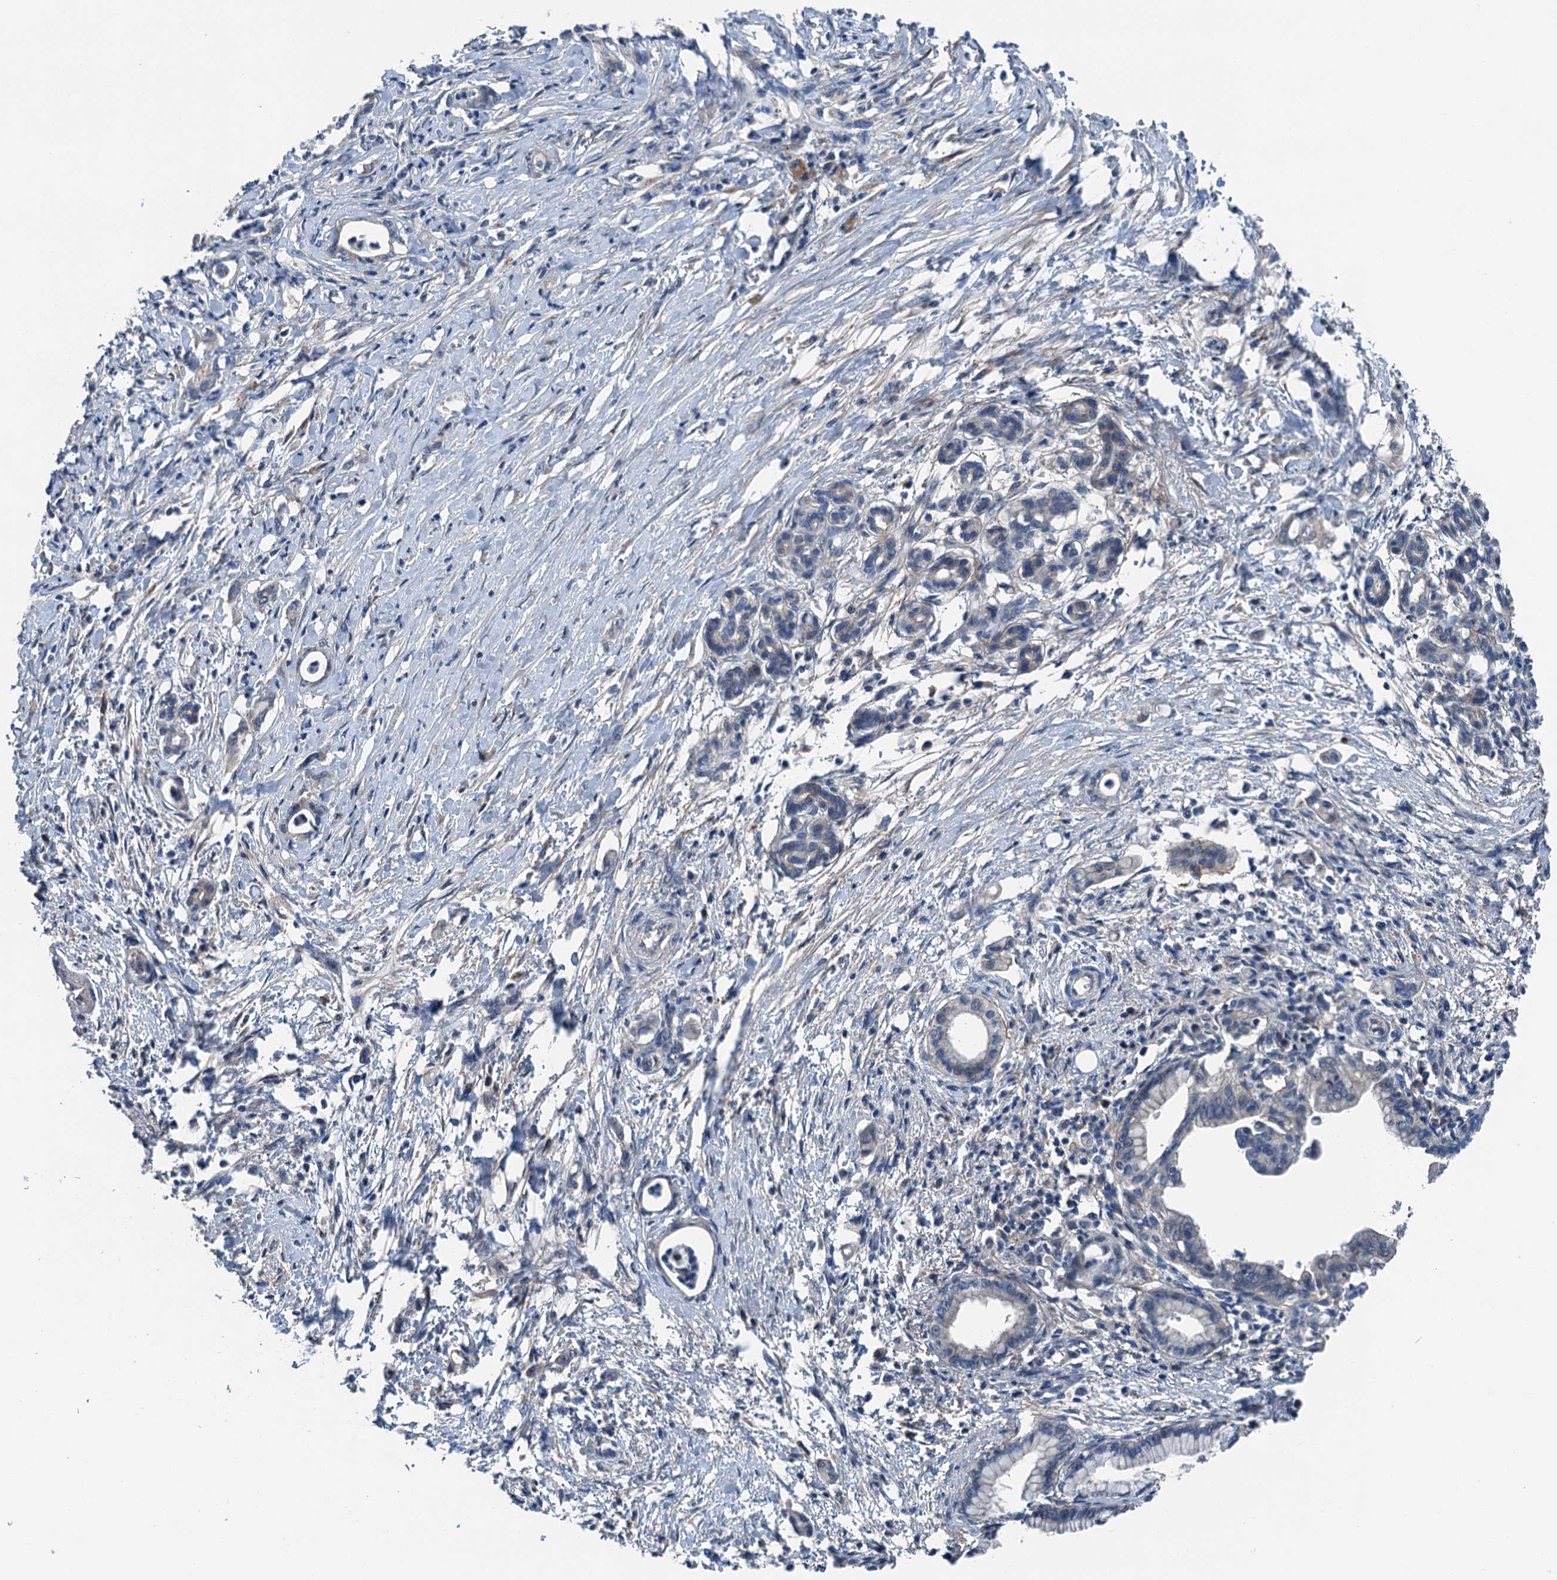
{"staining": {"intensity": "negative", "quantity": "none", "location": "none"}, "tissue": "pancreatic cancer", "cell_type": "Tumor cells", "image_type": "cancer", "snomed": [{"axis": "morphology", "description": "Adenocarcinoma, NOS"}, {"axis": "topography", "description": "Pancreas"}], "caption": "An IHC photomicrograph of pancreatic adenocarcinoma is shown. There is no staining in tumor cells of pancreatic adenocarcinoma. (DAB (3,3'-diaminobenzidine) IHC visualized using brightfield microscopy, high magnification).", "gene": "SLC2A10", "patient": {"sex": "female", "age": 55}}